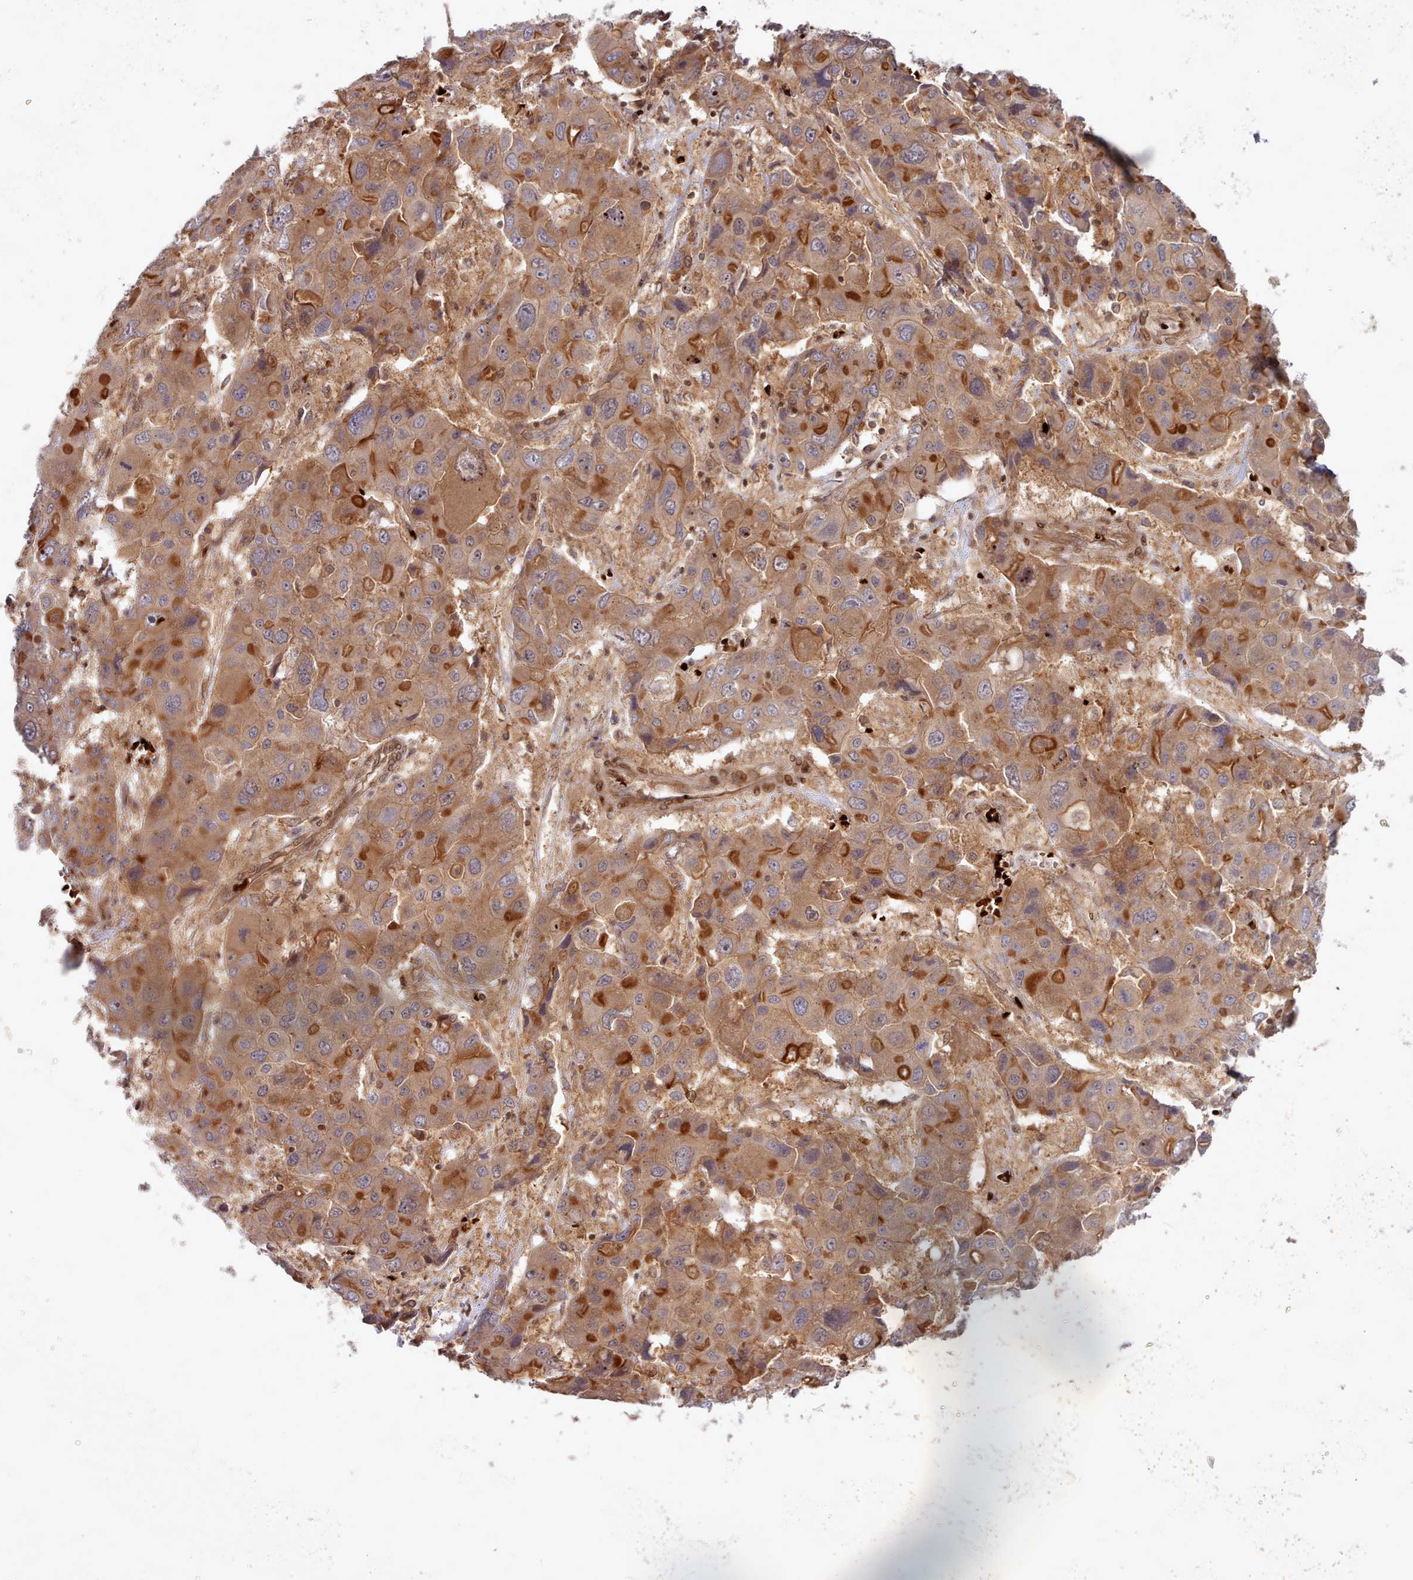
{"staining": {"intensity": "moderate", "quantity": ">75%", "location": "cytoplasmic/membranous"}, "tissue": "liver cancer", "cell_type": "Tumor cells", "image_type": "cancer", "snomed": [{"axis": "morphology", "description": "Cholangiocarcinoma"}, {"axis": "topography", "description": "Liver"}], "caption": "Immunohistochemical staining of human cholangiocarcinoma (liver) shows medium levels of moderate cytoplasmic/membranous protein positivity in approximately >75% of tumor cells.", "gene": "UBE2G1", "patient": {"sex": "male", "age": 67}}